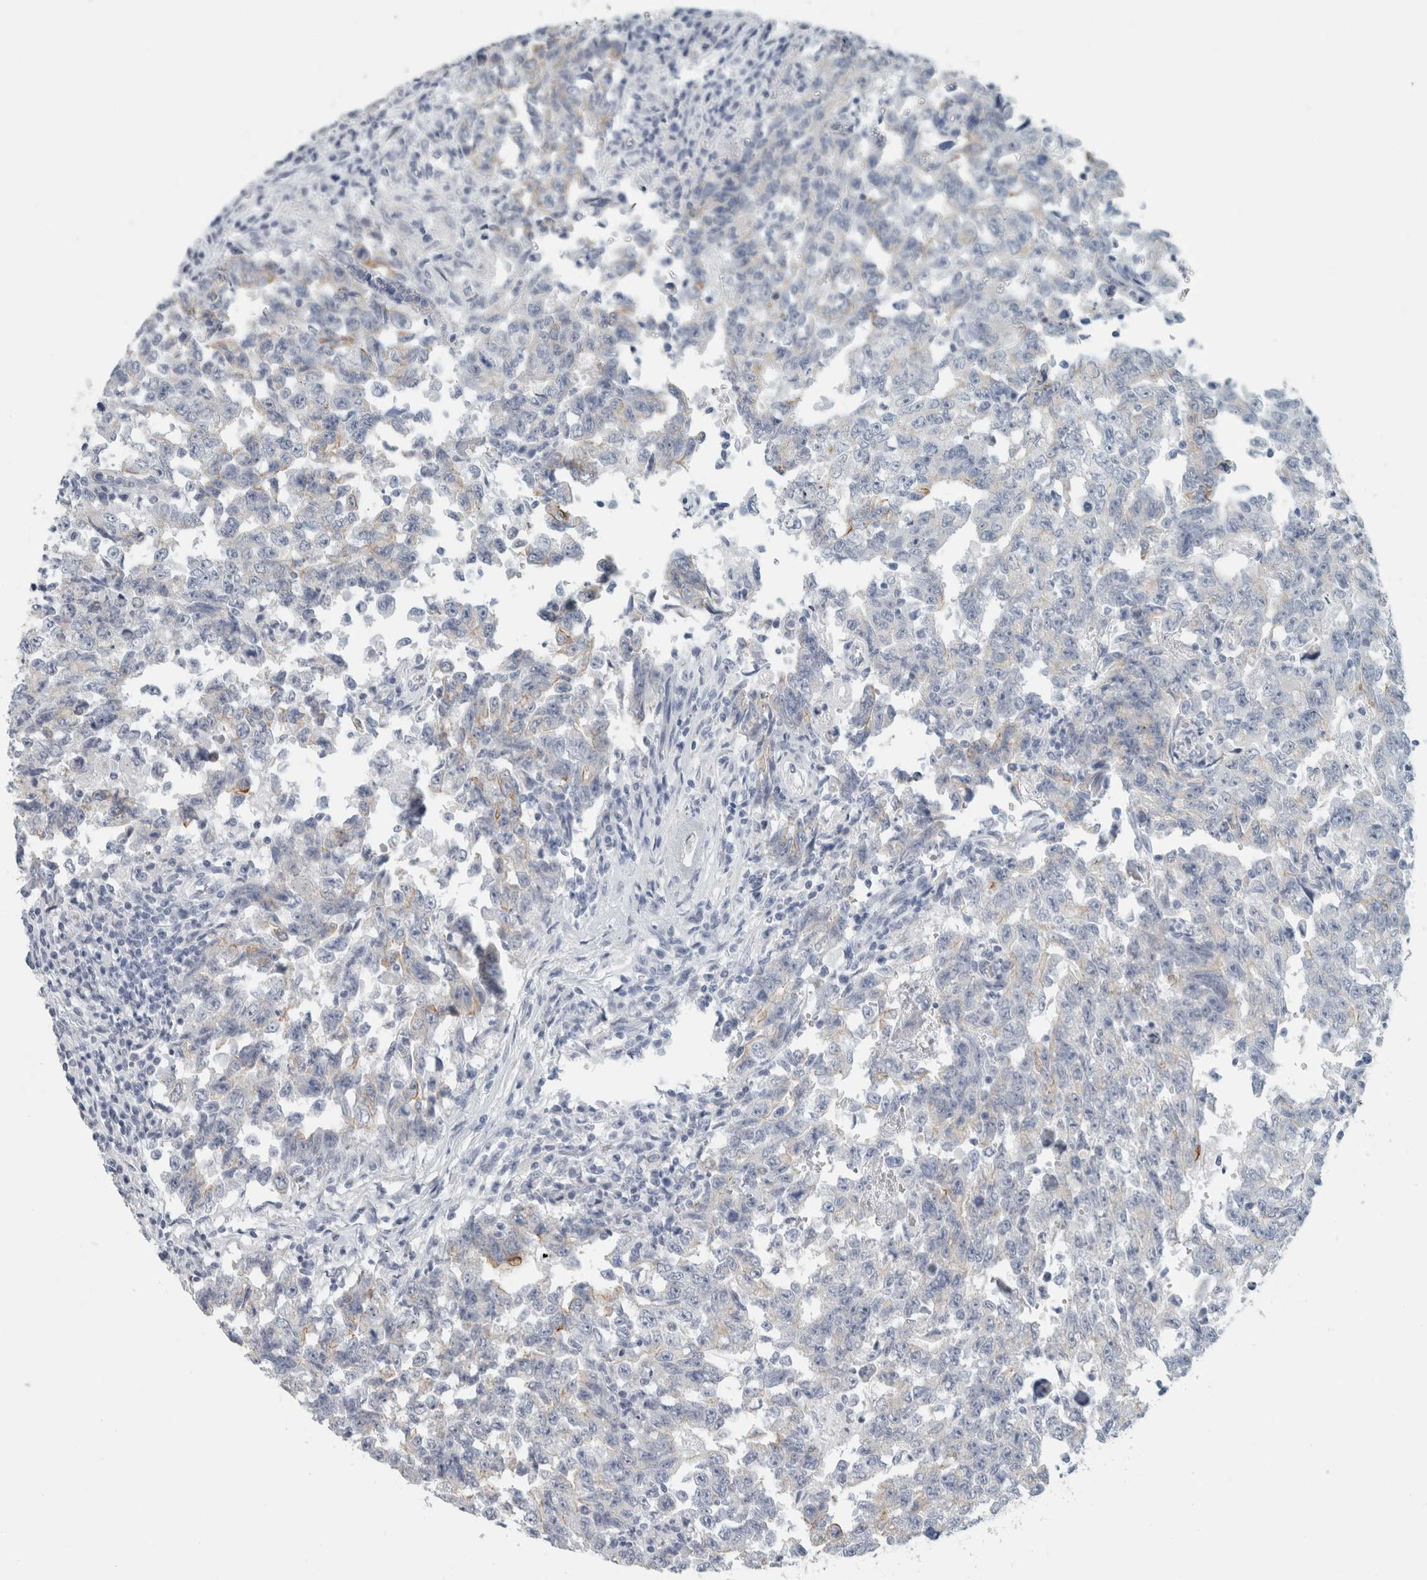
{"staining": {"intensity": "negative", "quantity": "none", "location": "none"}, "tissue": "testis cancer", "cell_type": "Tumor cells", "image_type": "cancer", "snomed": [{"axis": "morphology", "description": "Carcinoma, Embryonal, NOS"}, {"axis": "topography", "description": "Testis"}], "caption": "There is no significant expression in tumor cells of embryonal carcinoma (testis).", "gene": "SLC28A3", "patient": {"sex": "male", "age": 26}}